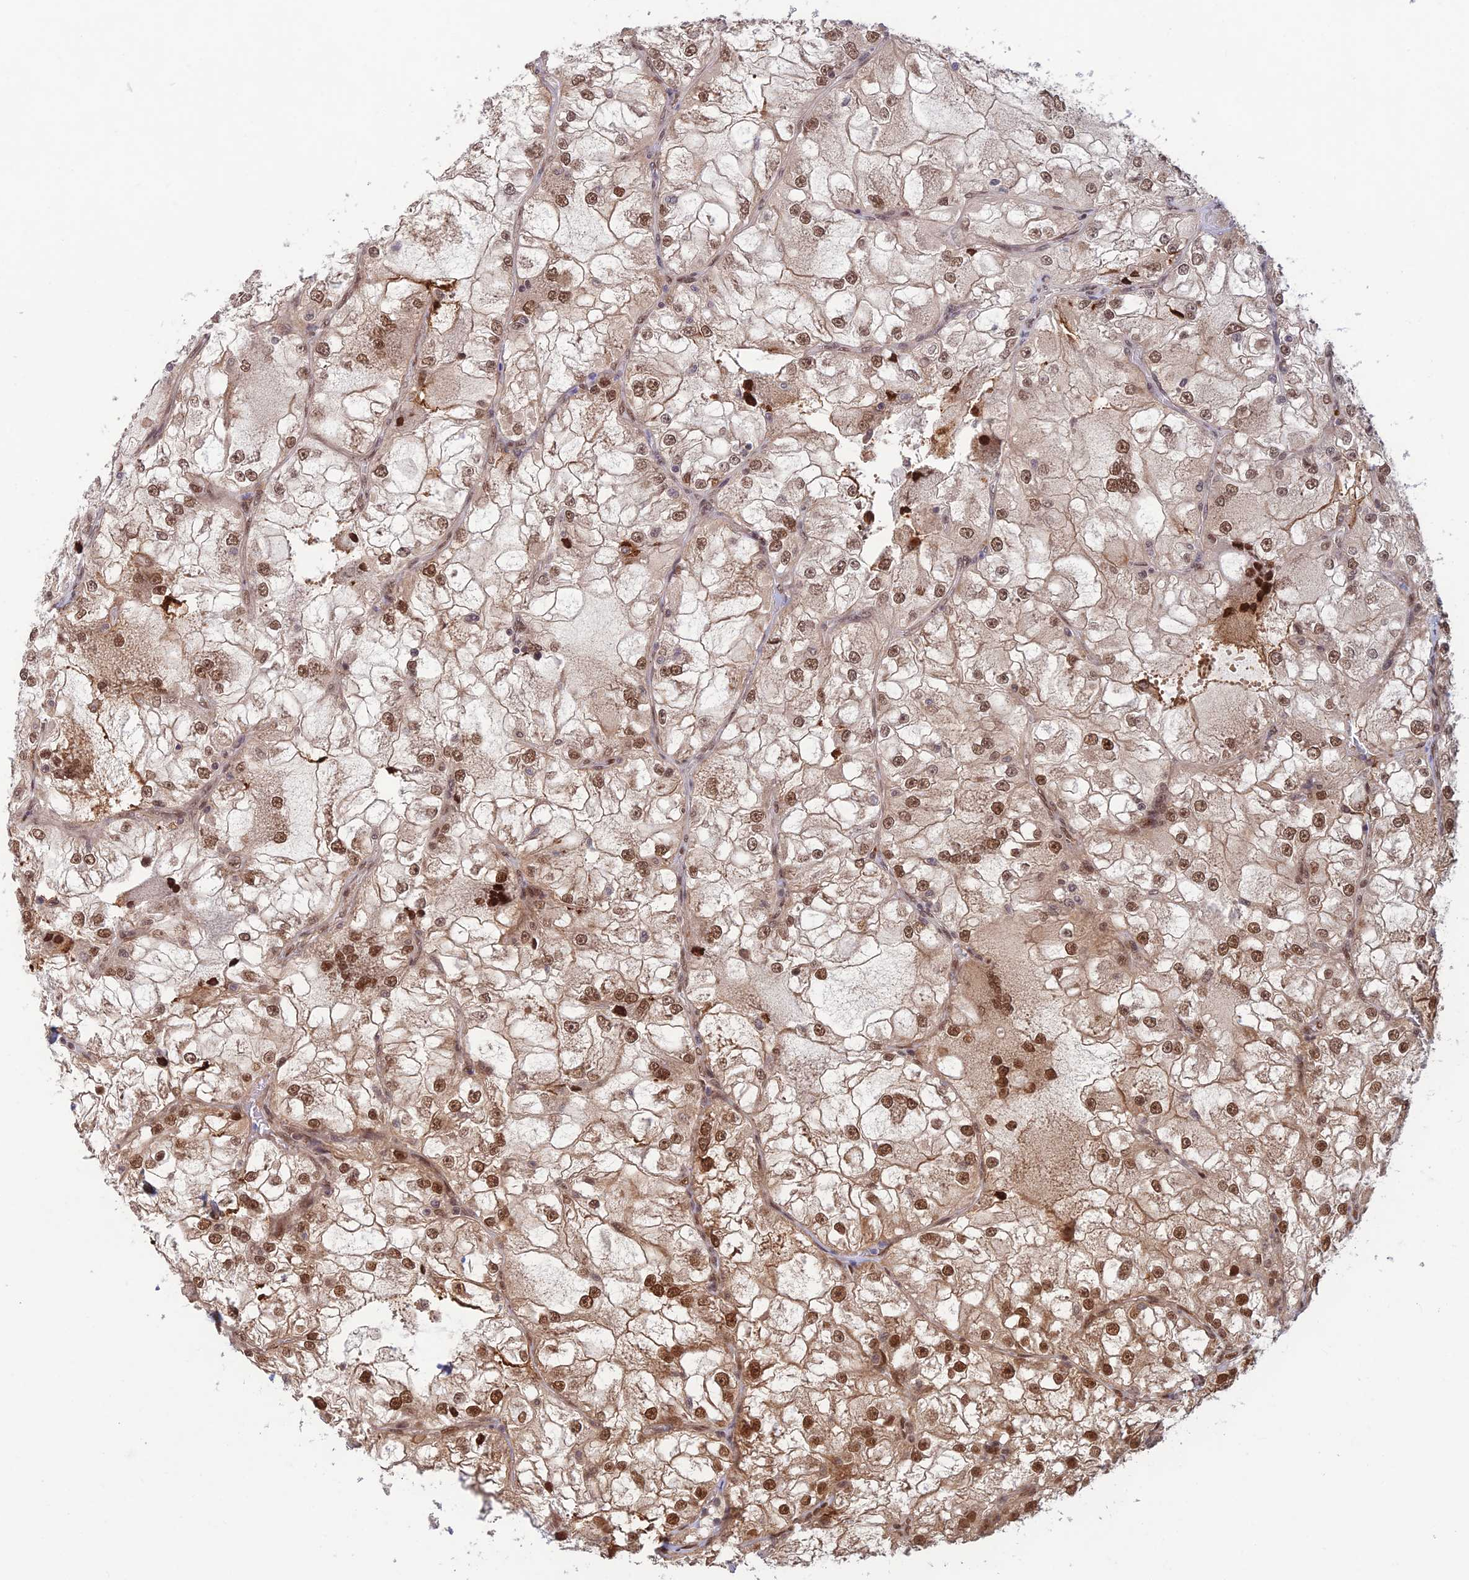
{"staining": {"intensity": "moderate", "quantity": ">75%", "location": "cytoplasmic/membranous,nuclear"}, "tissue": "renal cancer", "cell_type": "Tumor cells", "image_type": "cancer", "snomed": [{"axis": "morphology", "description": "Adenocarcinoma, NOS"}, {"axis": "topography", "description": "Kidney"}], "caption": "This image displays immunohistochemistry staining of human adenocarcinoma (renal), with medium moderate cytoplasmic/membranous and nuclear staining in approximately >75% of tumor cells.", "gene": "ZNF565", "patient": {"sex": "female", "age": 72}}